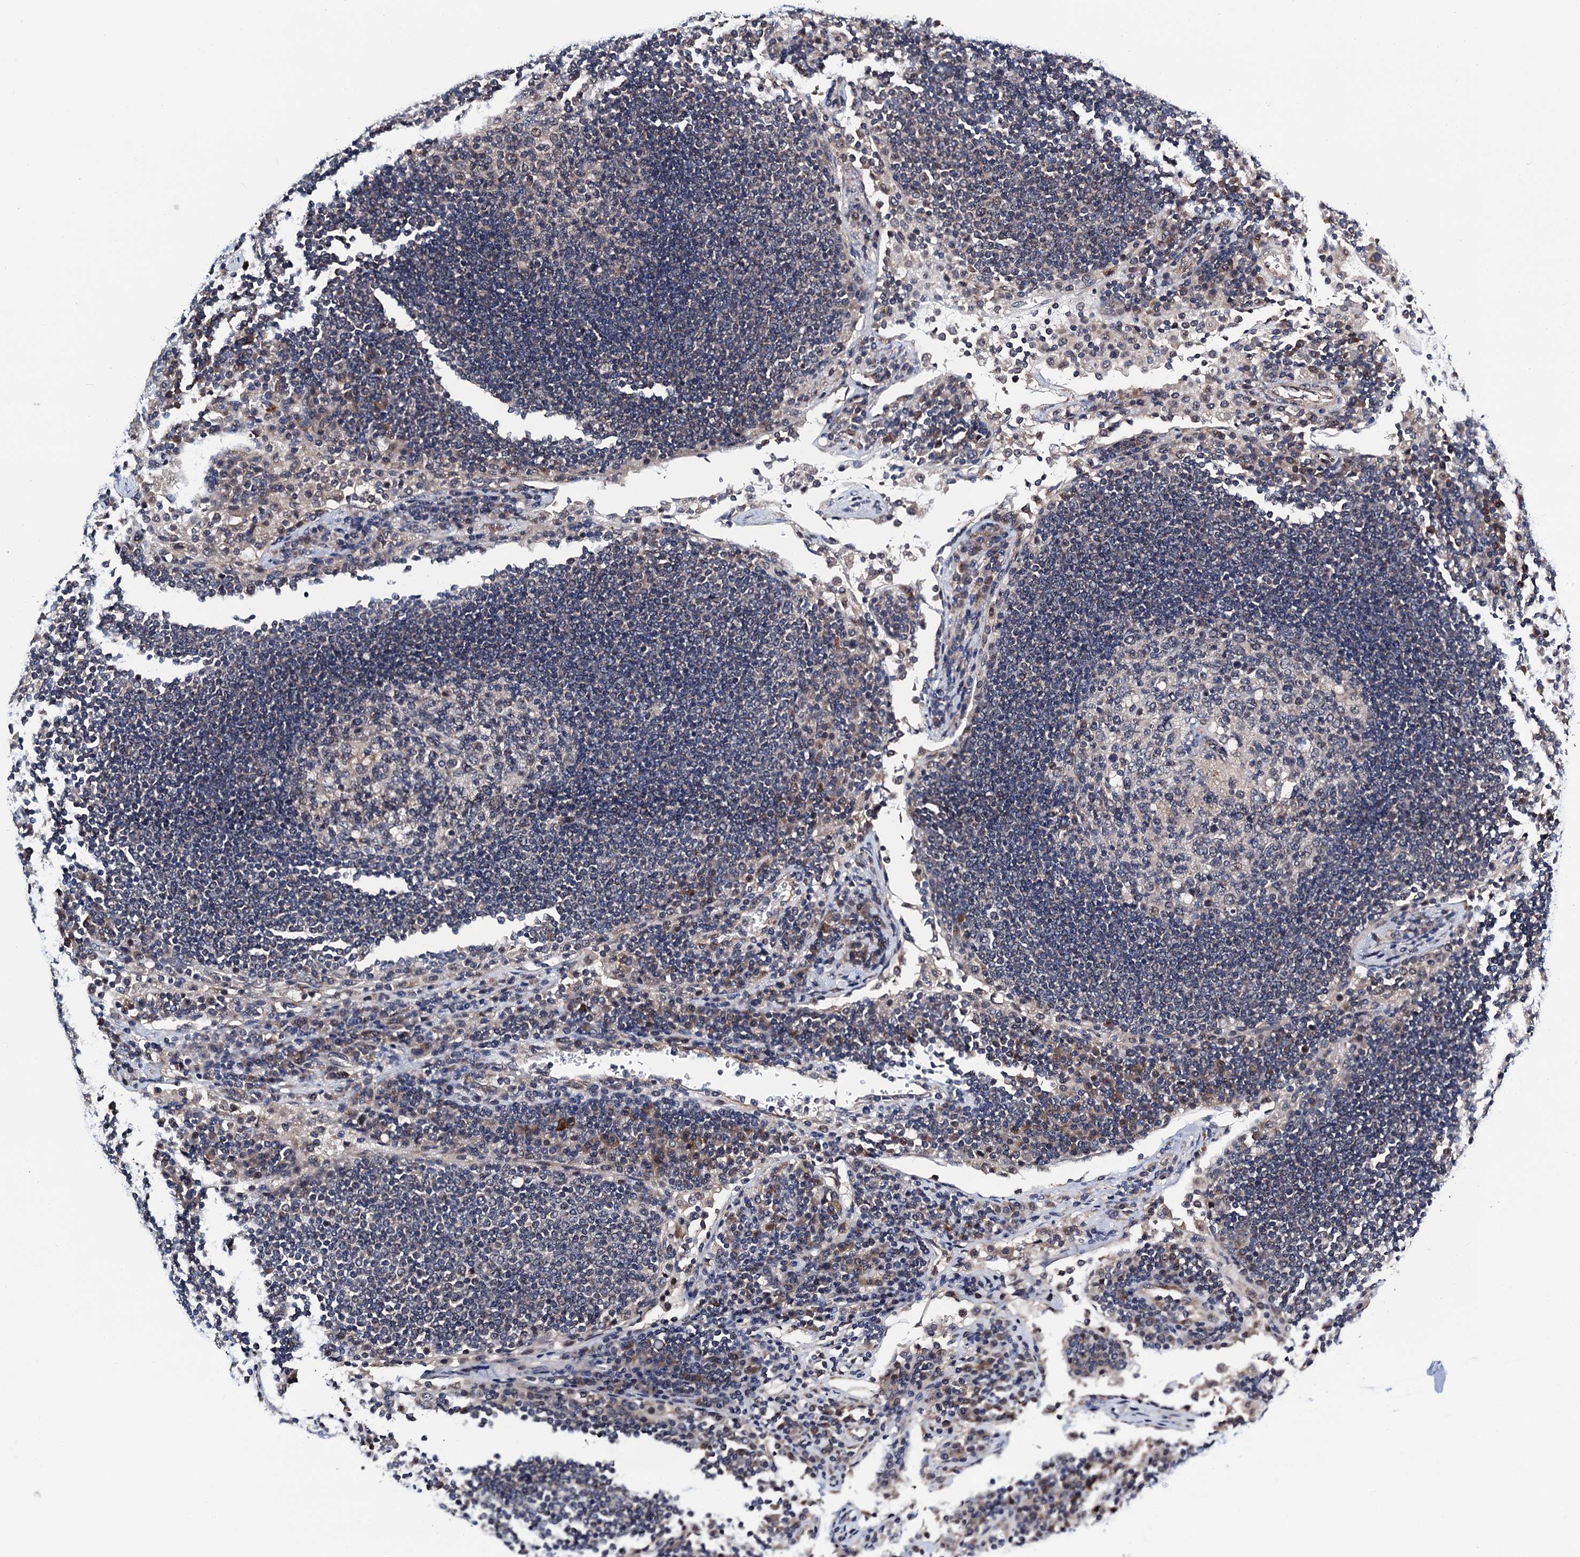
{"staining": {"intensity": "negative", "quantity": "none", "location": "none"}, "tissue": "lymph node", "cell_type": "Germinal center cells", "image_type": "normal", "snomed": [{"axis": "morphology", "description": "Normal tissue, NOS"}, {"axis": "topography", "description": "Lymph node"}], "caption": "Lymph node was stained to show a protein in brown. There is no significant positivity in germinal center cells. The staining is performed using DAB (3,3'-diaminobenzidine) brown chromogen with nuclei counter-stained in using hematoxylin.", "gene": "NAA16", "patient": {"sex": "female", "age": 53}}